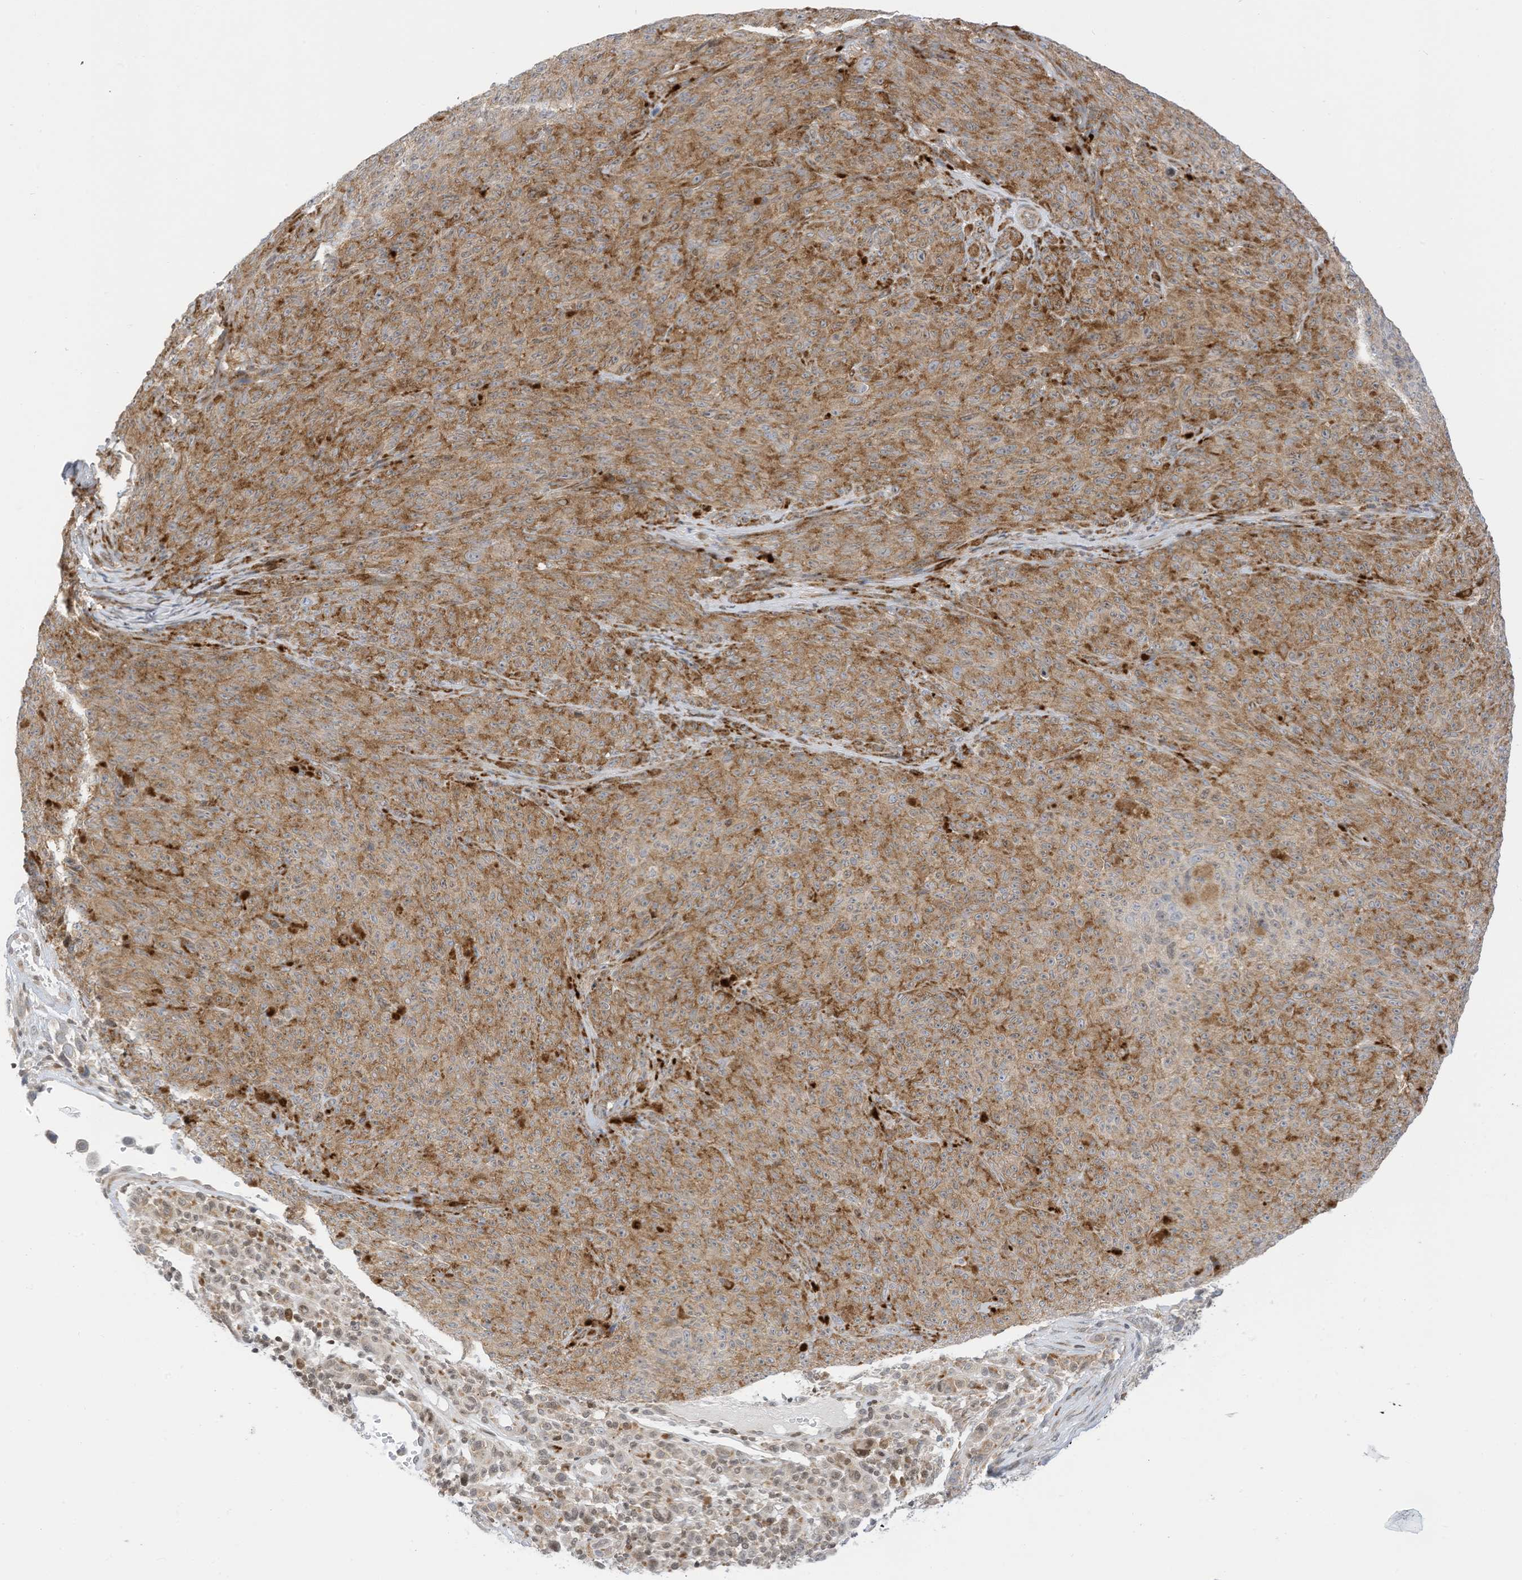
{"staining": {"intensity": "moderate", "quantity": ">75%", "location": "cytoplasmic/membranous"}, "tissue": "melanoma", "cell_type": "Tumor cells", "image_type": "cancer", "snomed": [{"axis": "morphology", "description": "Malignant melanoma, NOS"}, {"axis": "topography", "description": "Skin"}], "caption": "Immunohistochemical staining of melanoma demonstrates medium levels of moderate cytoplasmic/membranous protein staining in about >75% of tumor cells.", "gene": "EDF1", "patient": {"sex": "female", "age": 82}}